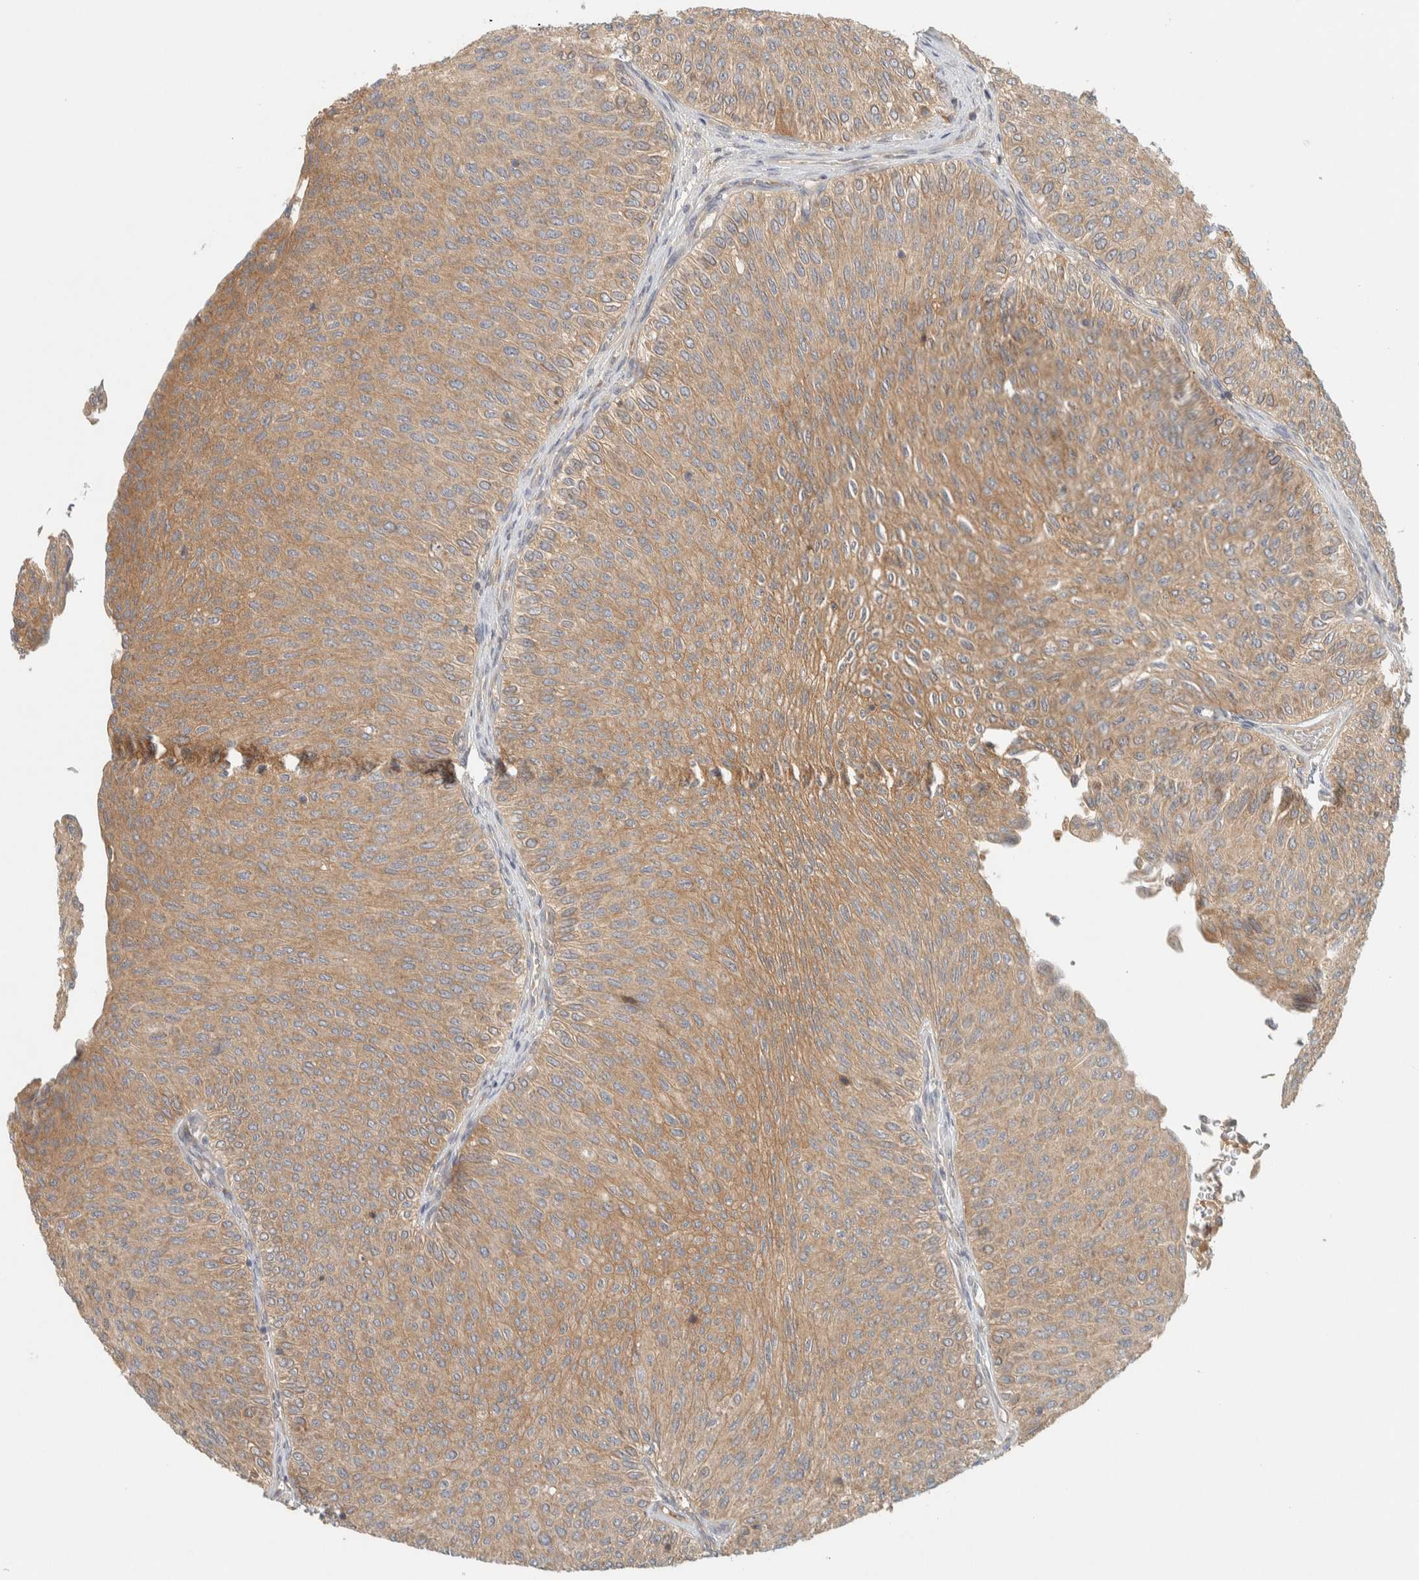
{"staining": {"intensity": "moderate", "quantity": ">75%", "location": "cytoplasmic/membranous"}, "tissue": "urothelial cancer", "cell_type": "Tumor cells", "image_type": "cancer", "snomed": [{"axis": "morphology", "description": "Urothelial carcinoma, Low grade"}, {"axis": "topography", "description": "Urinary bladder"}], "caption": "Urothelial cancer stained with a brown dye shows moderate cytoplasmic/membranous positive expression in about >75% of tumor cells.", "gene": "FAM167A", "patient": {"sex": "male", "age": 78}}